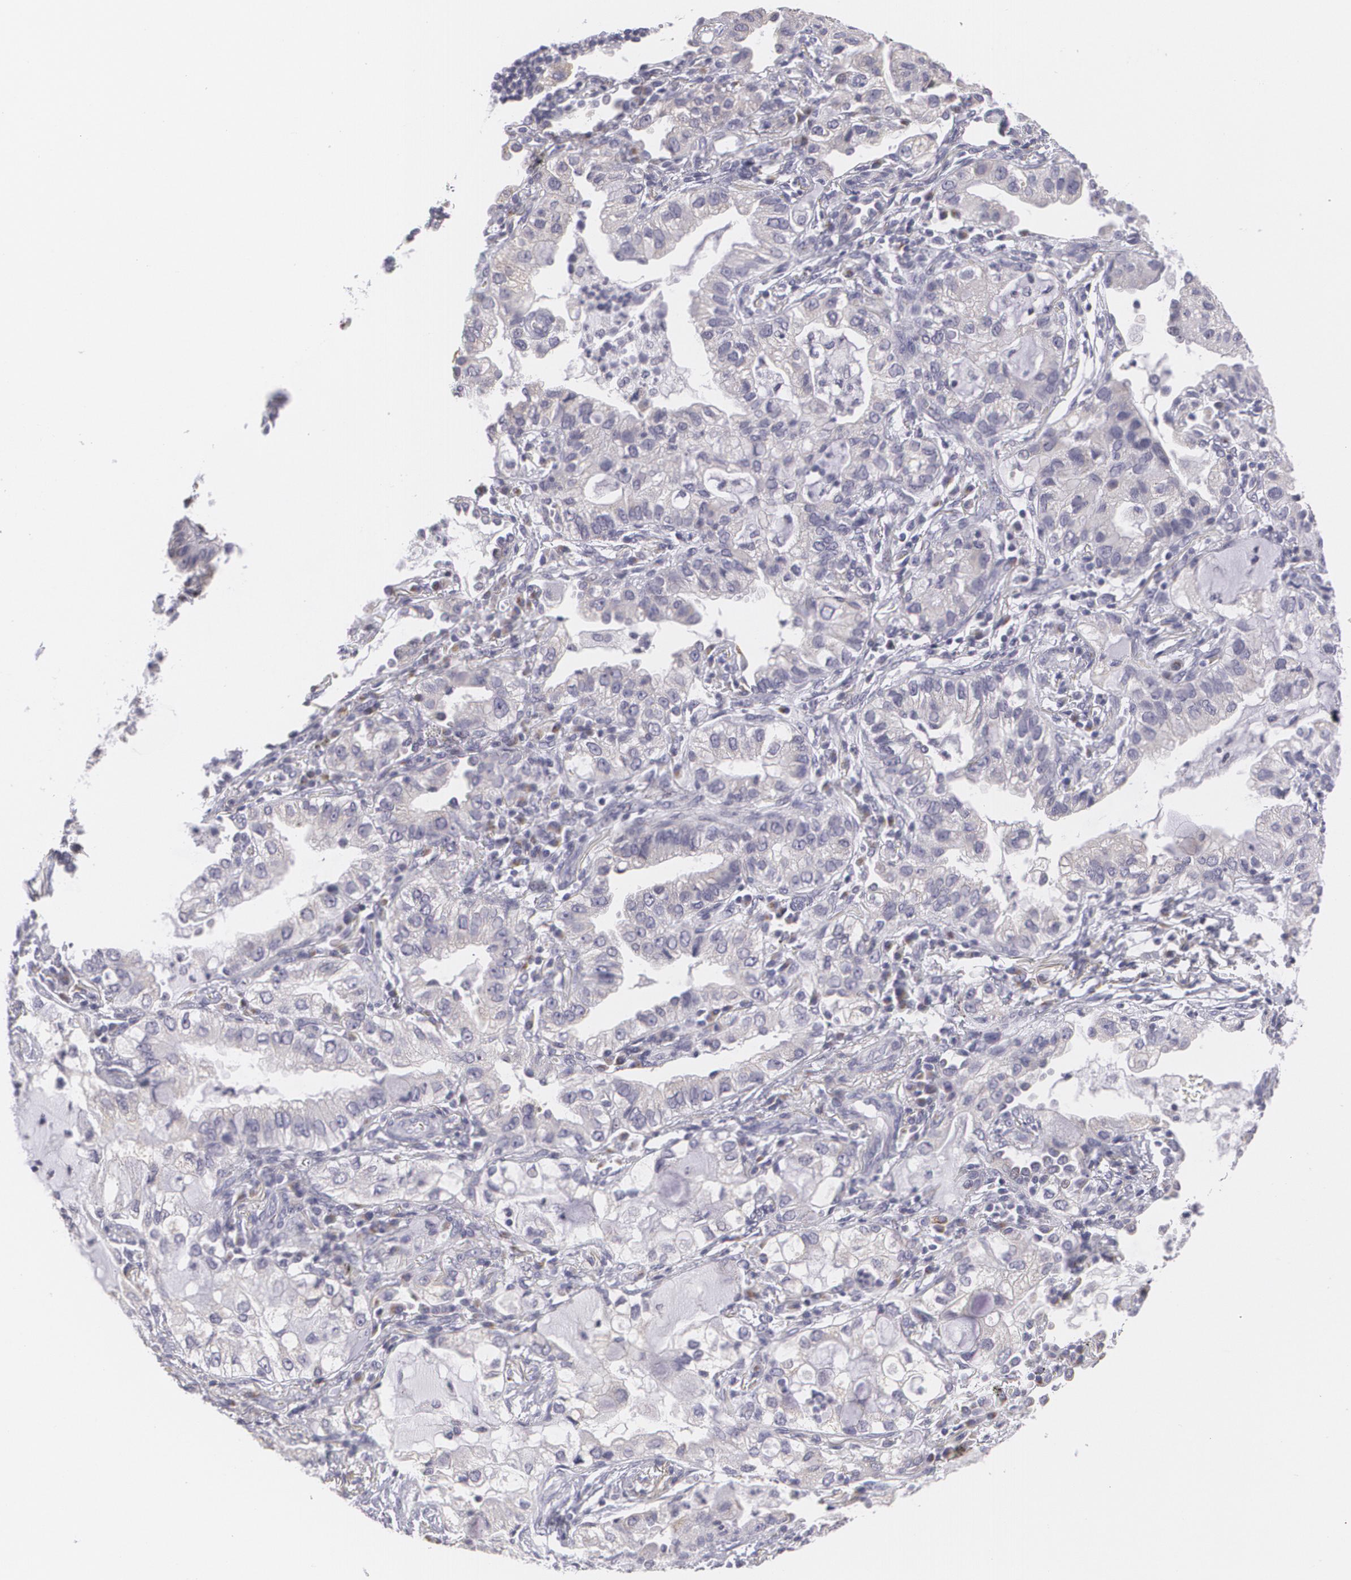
{"staining": {"intensity": "negative", "quantity": "none", "location": "none"}, "tissue": "lung cancer", "cell_type": "Tumor cells", "image_type": "cancer", "snomed": [{"axis": "morphology", "description": "Adenocarcinoma, NOS"}, {"axis": "topography", "description": "Lung"}], "caption": "DAB immunohistochemical staining of lung cancer (adenocarcinoma) exhibits no significant positivity in tumor cells. Brightfield microscopy of IHC stained with DAB (brown) and hematoxylin (blue), captured at high magnification.", "gene": "MBNL3", "patient": {"sex": "female", "age": 50}}